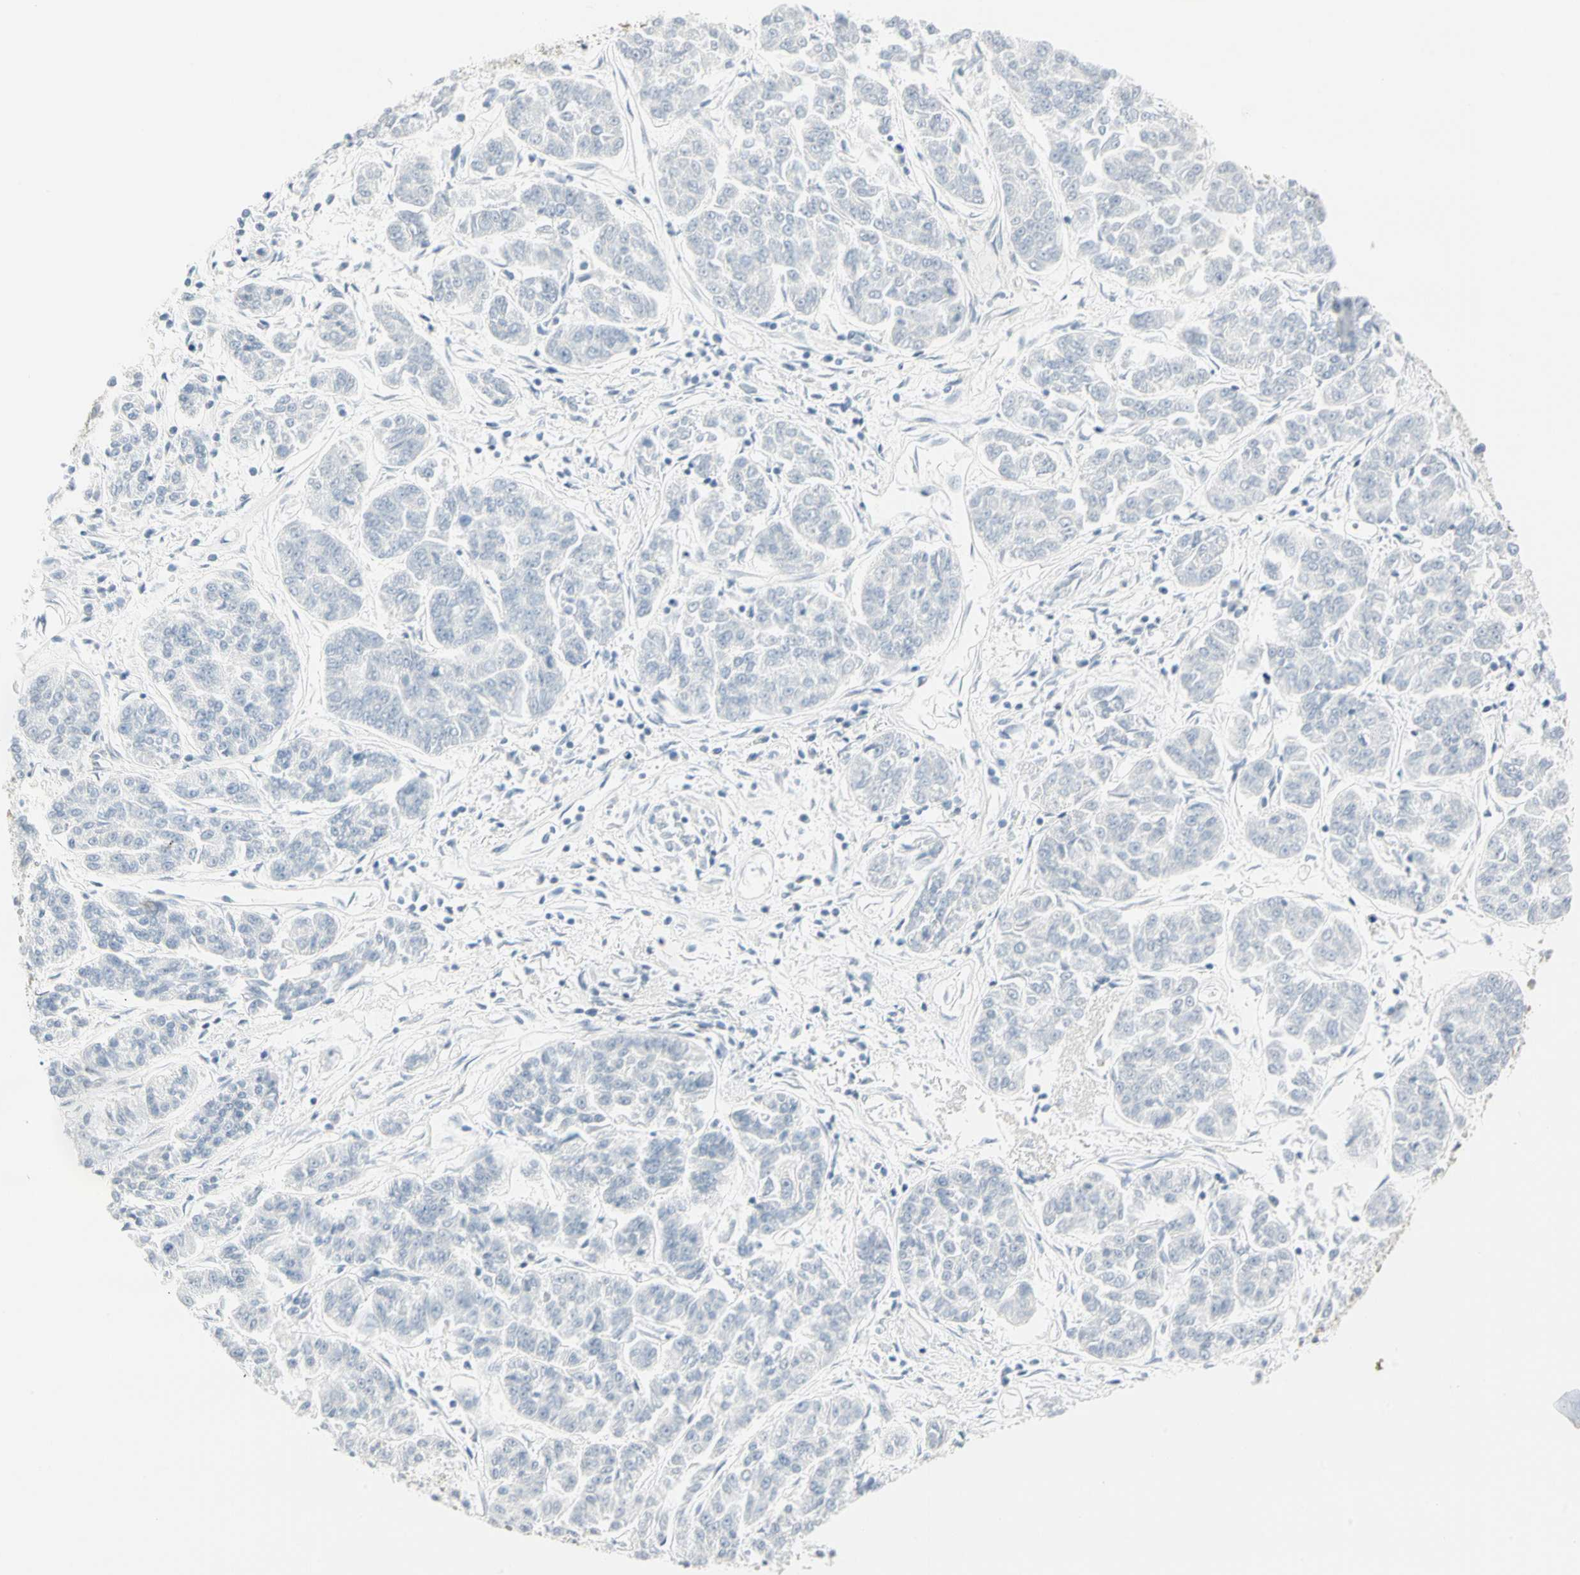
{"staining": {"intensity": "negative", "quantity": "none", "location": "none"}, "tissue": "lung cancer", "cell_type": "Tumor cells", "image_type": "cancer", "snomed": [{"axis": "morphology", "description": "Adenocarcinoma, NOS"}, {"axis": "topography", "description": "Lung"}], "caption": "The immunohistochemistry (IHC) image has no significant expression in tumor cells of adenocarcinoma (lung) tissue.", "gene": "MLLT10", "patient": {"sex": "male", "age": 84}}